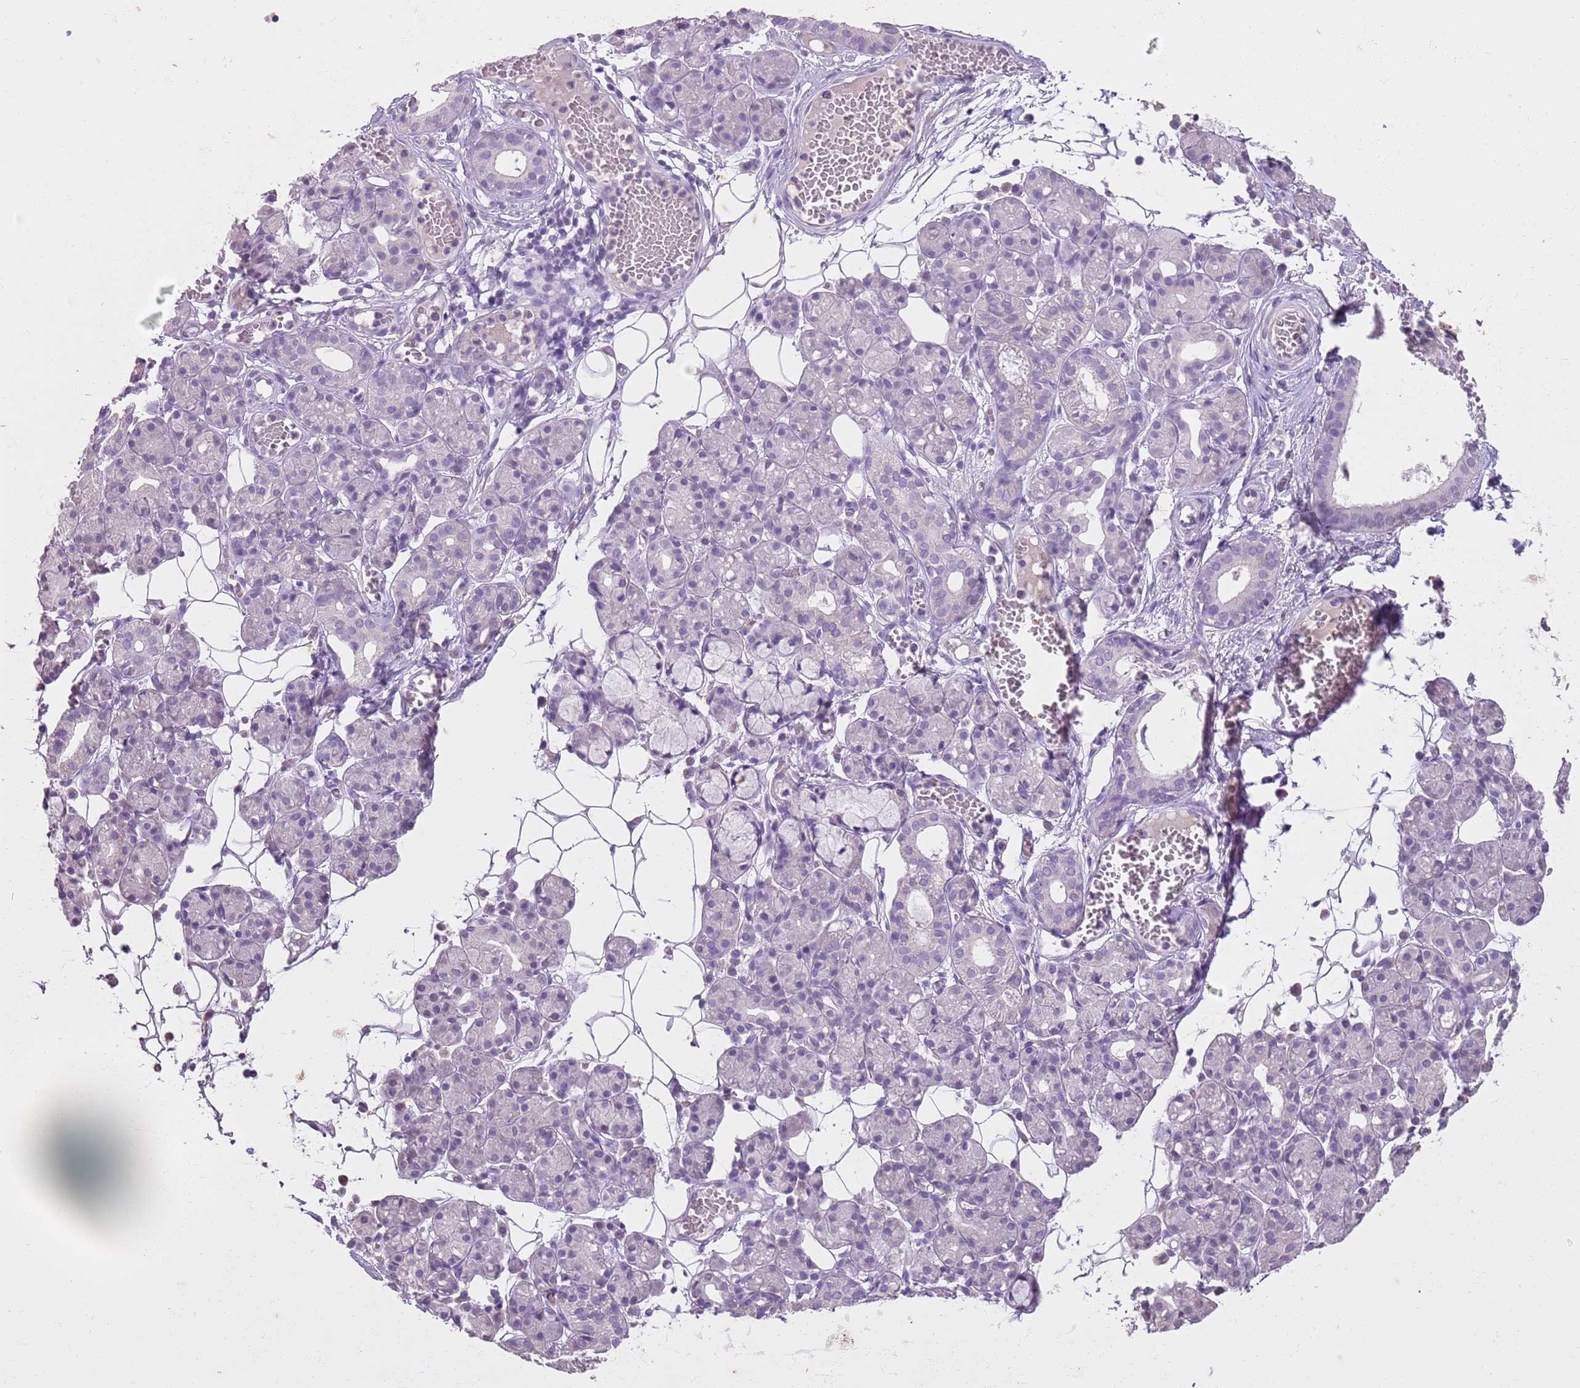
{"staining": {"intensity": "negative", "quantity": "none", "location": "none"}, "tissue": "salivary gland", "cell_type": "Glandular cells", "image_type": "normal", "snomed": [{"axis": "morphology", "description": "Normal tissue, NOS"}, {"axis": "topography", "description": "Salivary gland"}], "caption": "Salivary gland stained for a protein using immunohistochemistry (IHC) demonstrates no positivity glandular cells.", "gene": "SLC35E3", "patient": {"sex": "male", "age": 63}}